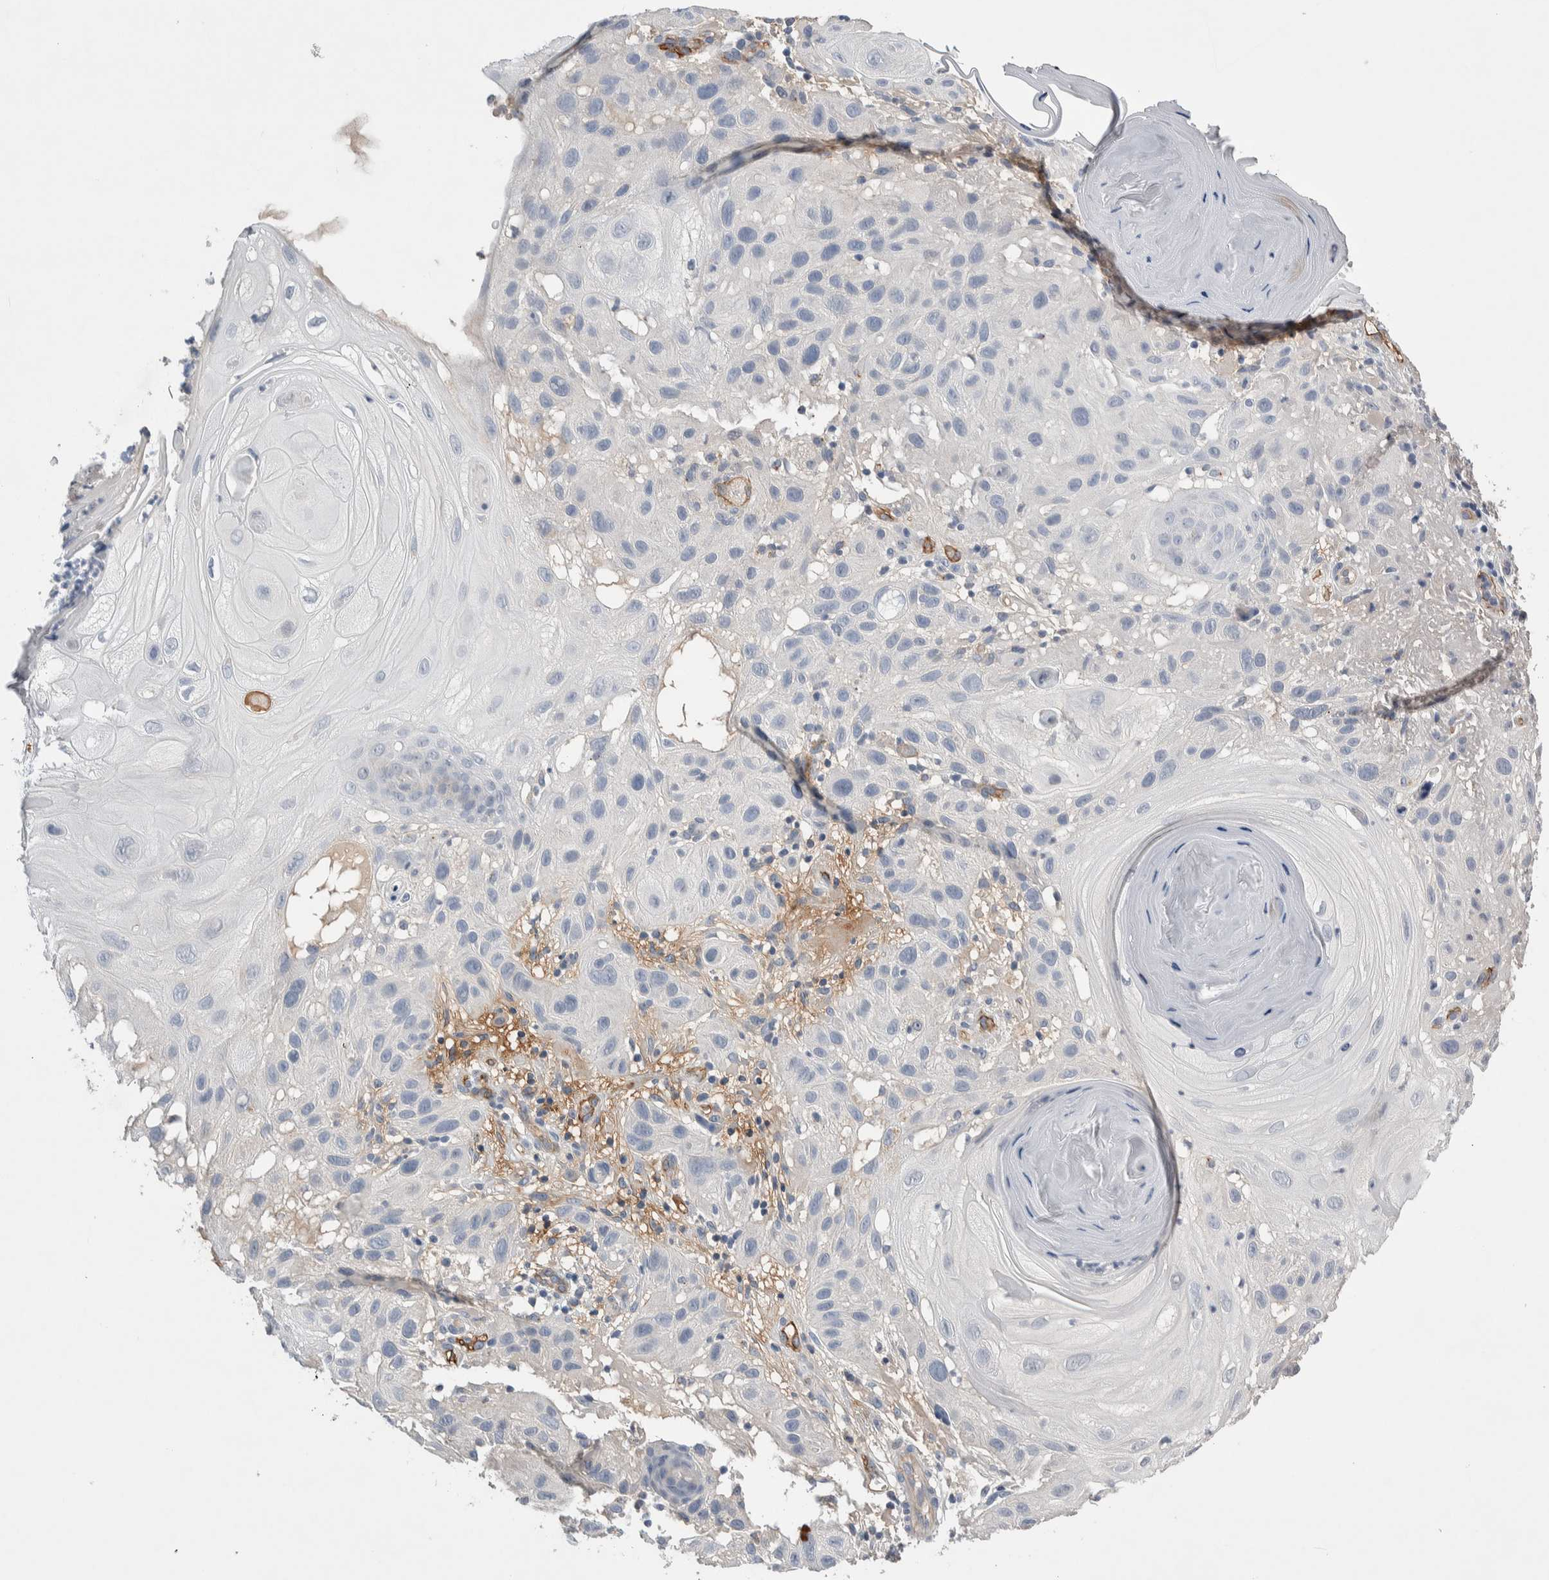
{"staining": {"intensity": "negative", "quantity": "none", "location": "none"}, "tissue": "skin cancer", "cell_type": "Tumor cells", "image_type": "cancer", "snomed": [{"axis": "morphology", "description": "Squamous cell carcinoma, NOS"}, {"axis": "topography", "description": "Skin"}], "caption": "Immunohistochemistry photomicrograph of skin cancer stained for a protein (brown), which shows no expression in tumor cells. (DAB (3,3'-diaminobenzidine) immunohistochemistry visualized using brightfield microscopy, high magnification).", "gene": "CEP131", "patient": {"sex": "female", "age": 96}}